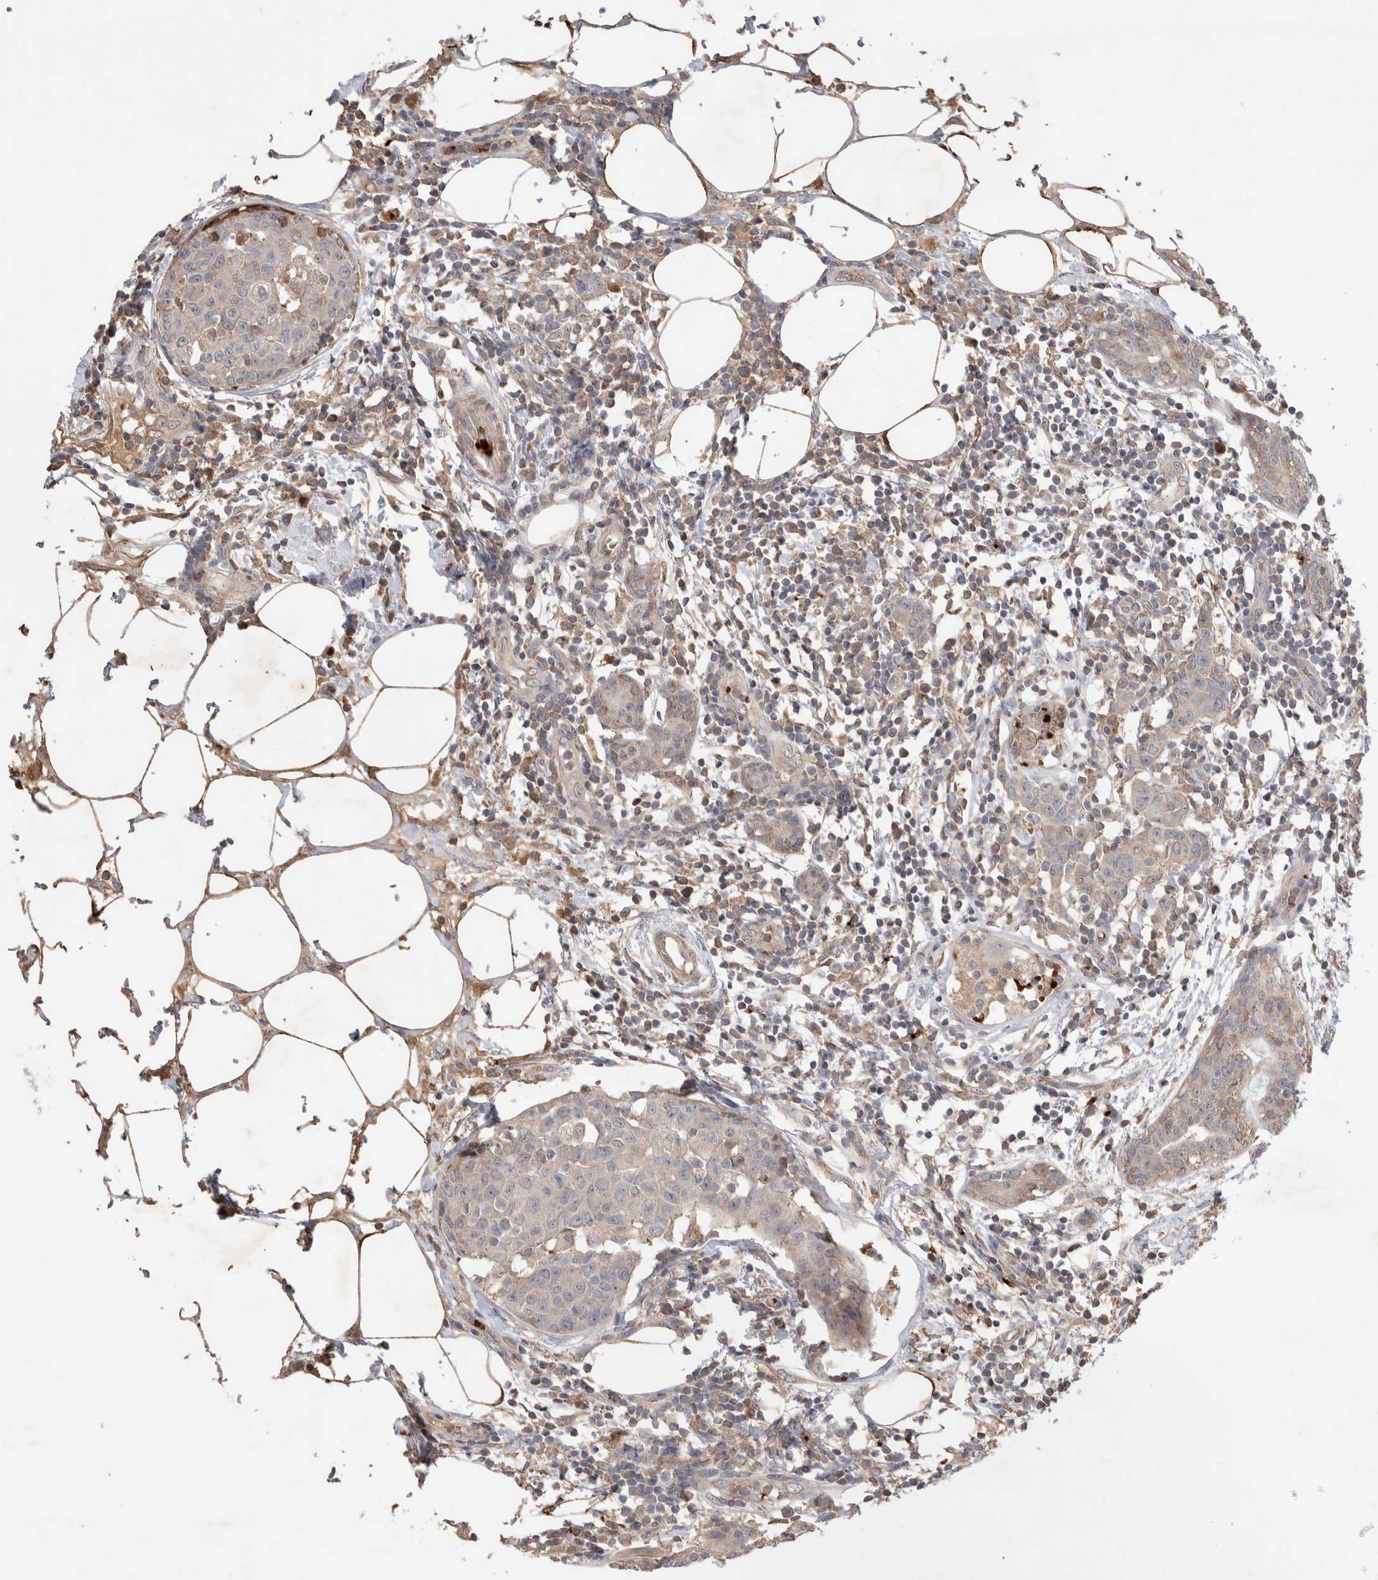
{"staining": {"intensity": "negative", "quantity": "none", "location": "none"}, "tissue": "breast cancer", "cell_type": "Tumor cells", "image_type": "cancer", "snomed": [{"axis": "morphology", "description": "Normal tissue, NOS"}, {"axis": "morphology", "description": "Duct carcinoma"}, {"axis": "topography", "description": "Breast"}], "caption": "IHC histopathology image of breast cancer stained for a protein (brown), which shows no positivity in tumor cells.", "gene": "FAM221A", "patient": {"sex": "female", "age": 37}}